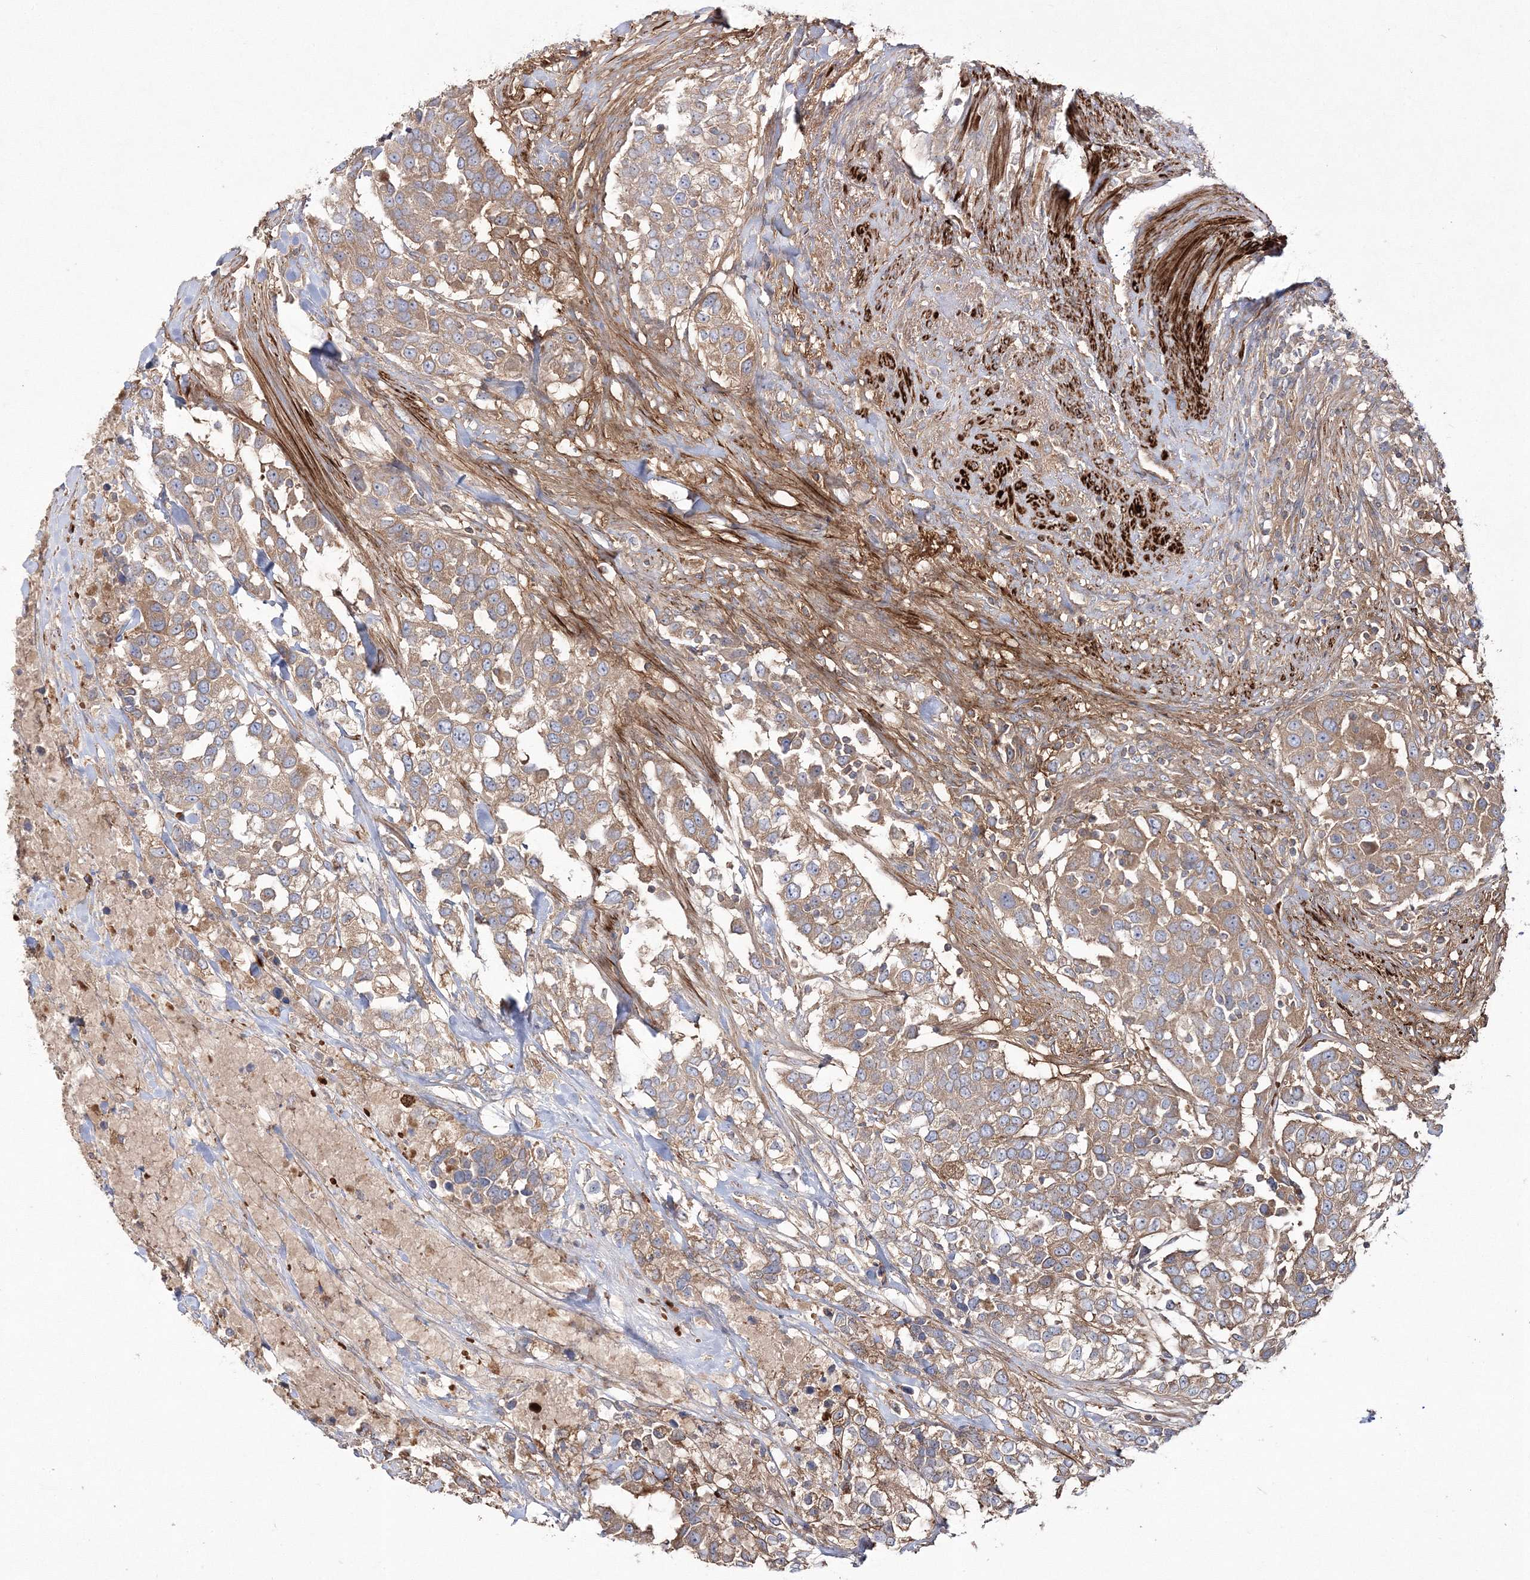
{"staining": {"intensity": "weak", "quantity": ">75%", "location": "cytoplasmic/membranous"}, "tissue": "urothelial cancer", "cell_type": "Tumor cells", "image_type": "cancer", "snomed": [{"axis": "morphology", "description": "Urothelial carcinoma, High grade"}, {"axis": "topography", "description": "Urinary bladder"}], "caption": "Weak cytoplasmic/membranous expression for a protein is seen in approximately >75% of tumor cells of high-grade urothelial carcinoma using immunohistochemistry (IHC).", "gene": "ZSWIM6", "patient": {"sex": "female", "age": 80}}